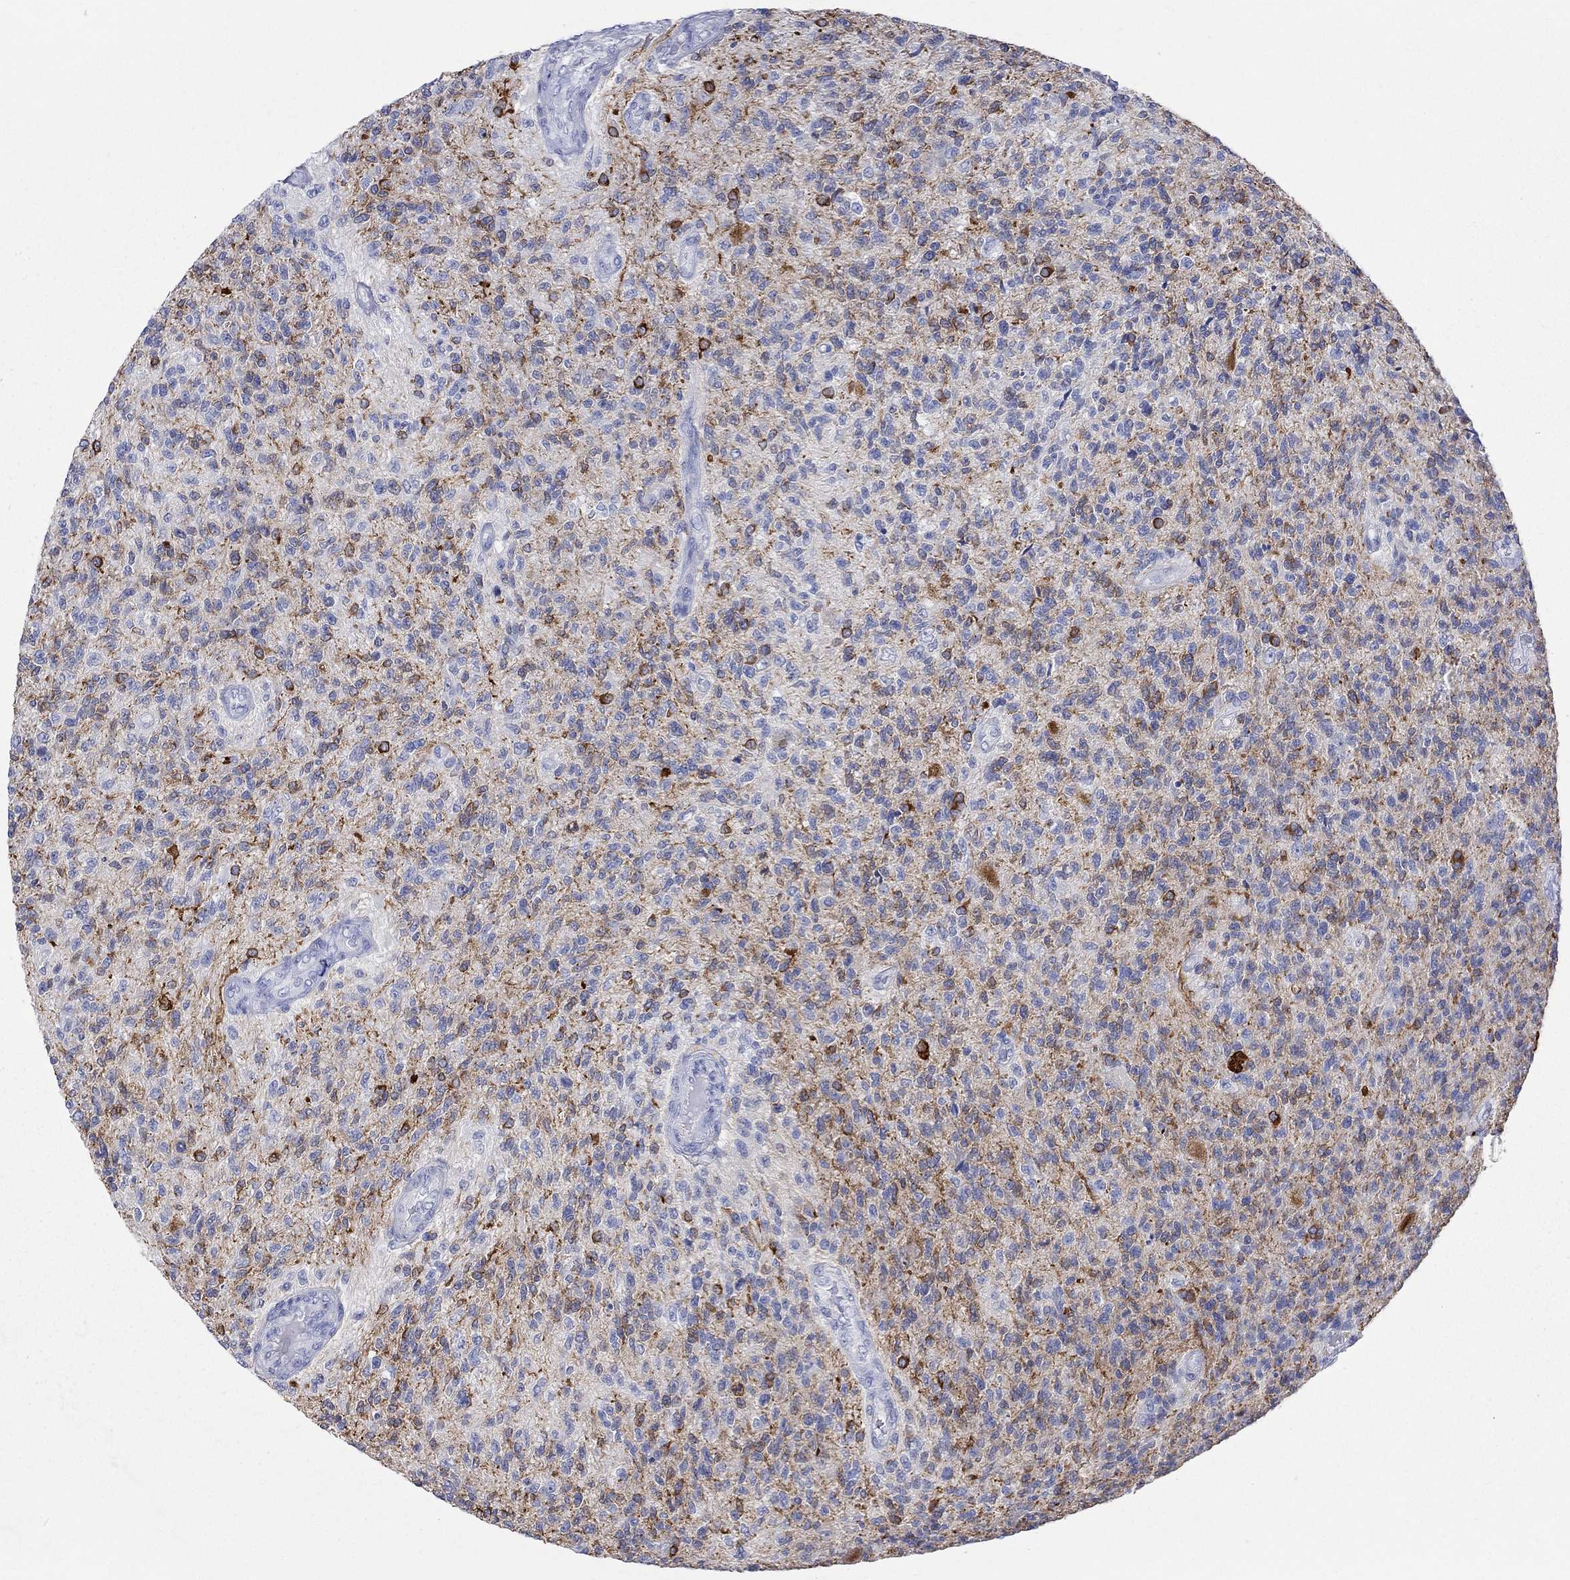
{"staining": {"intensity": "strong", "quantity": "<25%", "location": "cytoplasmic/membranous"}, "tissue": "glioma", "cell_type": "Tumor cells", "image_type": "cancer", "snomed": [{"axis": "morphology", "description": "Glioma, malignant, High grade"}, {"axis": "topography", "description": "Brain"}], "caption": "High-magnification brightfield microscopy of glioma stained with DAB (brown) and counterstained with hematoxylin (blue). tumor cells exhibit strong cytoplasmic/membranous expression is seen in about<25% of cells.", "gene": "SPATA9", "patient": {"sex": "male", "age": 56}}